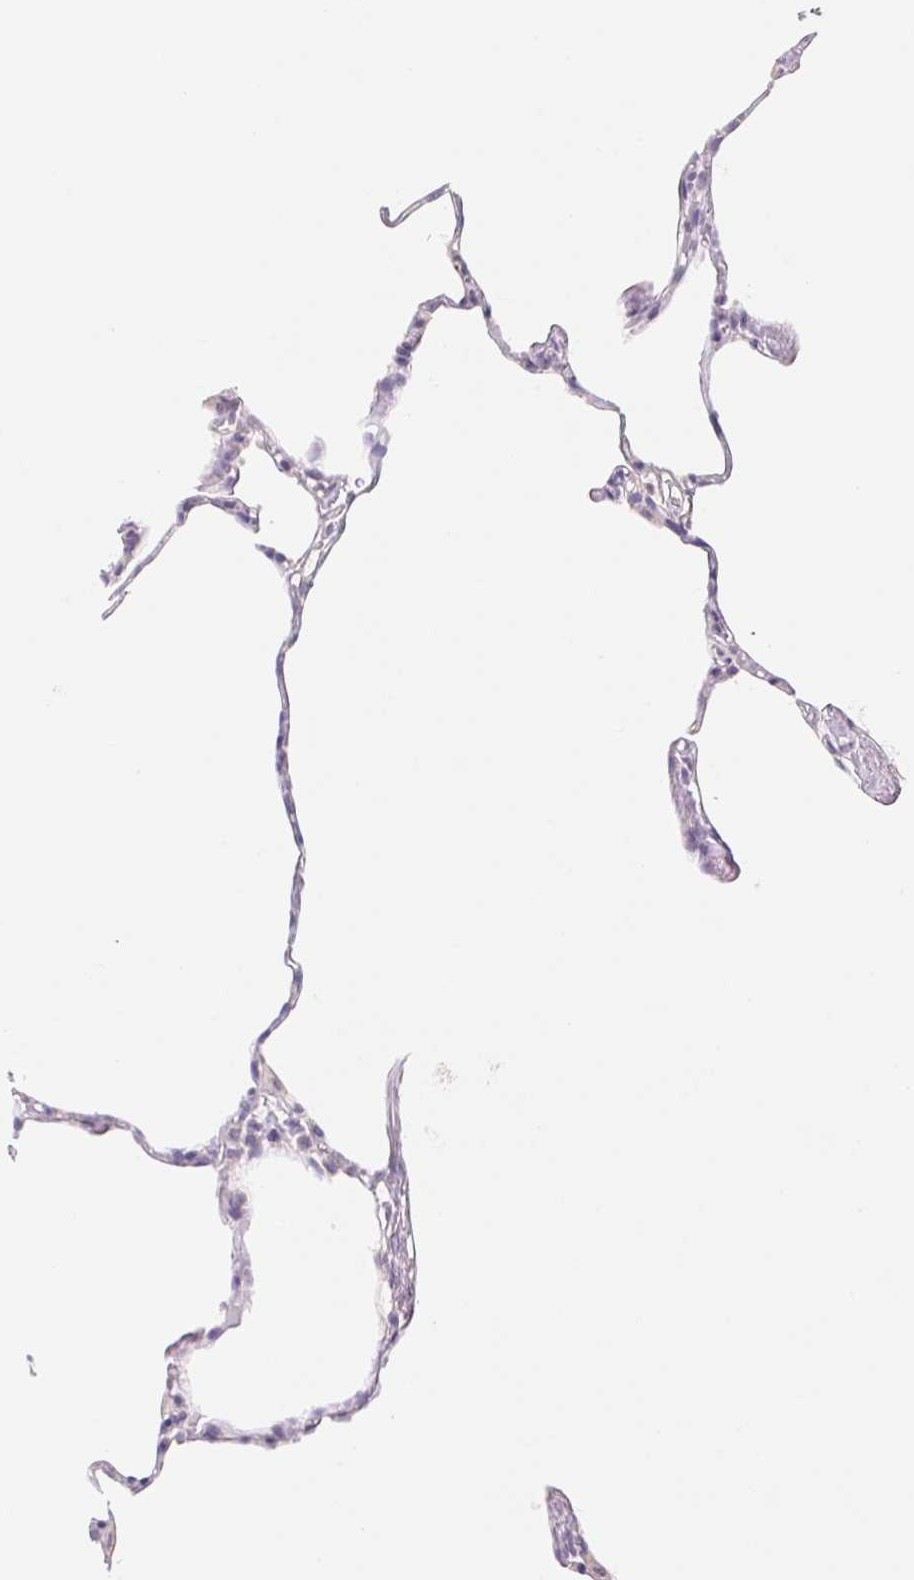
{"staining": {"intensity": "negative", "quantity": "none", "location": "none"}, "tissue": "lung", "cell_type": "Alveolar cells", "image_type": "normal", "snomed": [{"axis": "morphology", "description": "Normal tissue, NOS"}, {"axis": "topography", "description": "Lung"}], "caption": "Immunohistochemistry (IHC) photomicrograph of benign human lung stained for a protein (brown), which shows no expression in alveolar cells.", "gene": "PNMA8B", "patient": {"sex": "male", "age": 65}}